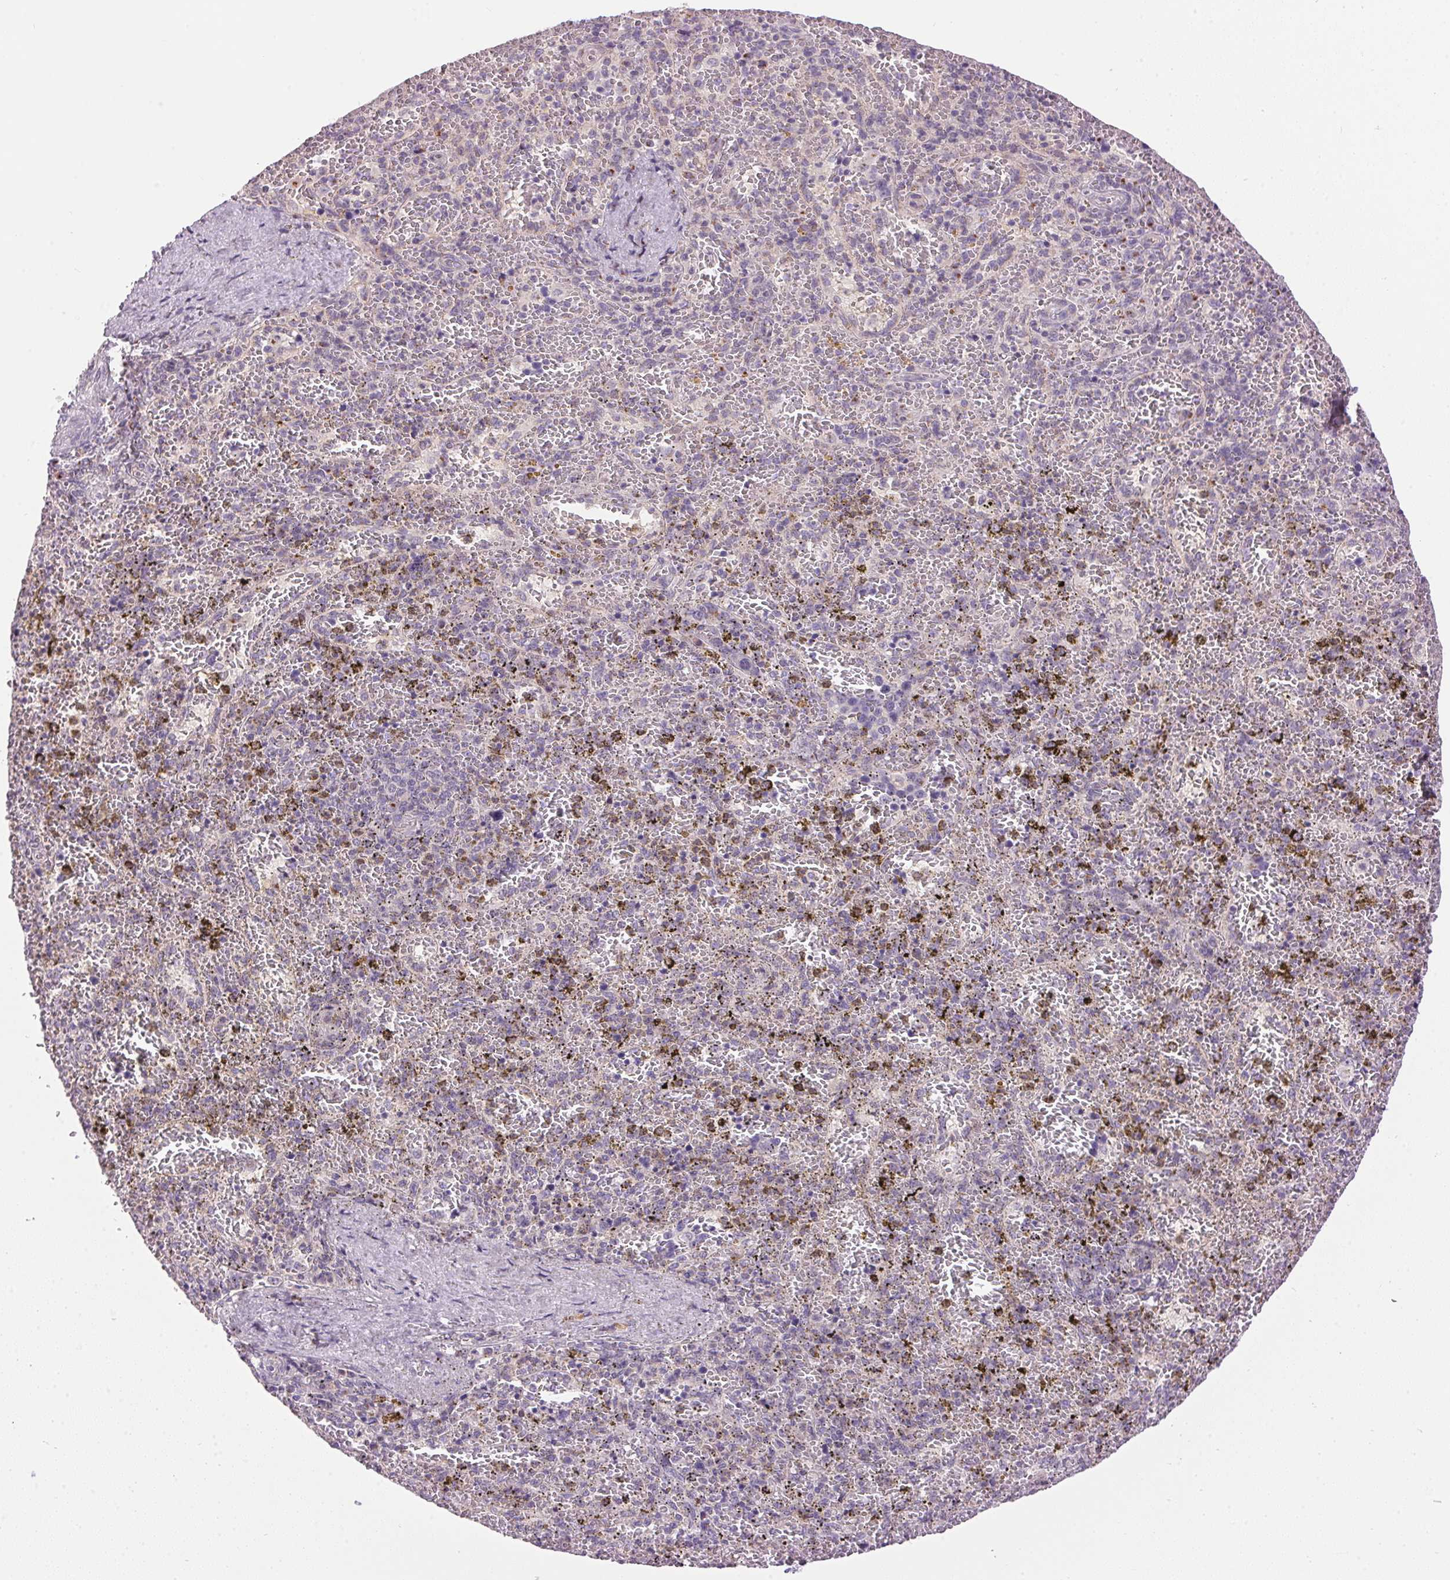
{"staining": {"intensity": "negative", "quantity": "none", "location": "none"}, "tissue": "spleen", "cell_type": "Cells in red pulp", "image_type": "normal", "snomed": [{"axis": "morphology", "description": "Normal tissue, NOS"}, {"axis": "topography", "description": "Spleen"}], "caption": "The image shows no staining of cells in red pulp in normal spleen.", "gene": "GOLPH3", "patient": {"sex": "female", "age": 50}}